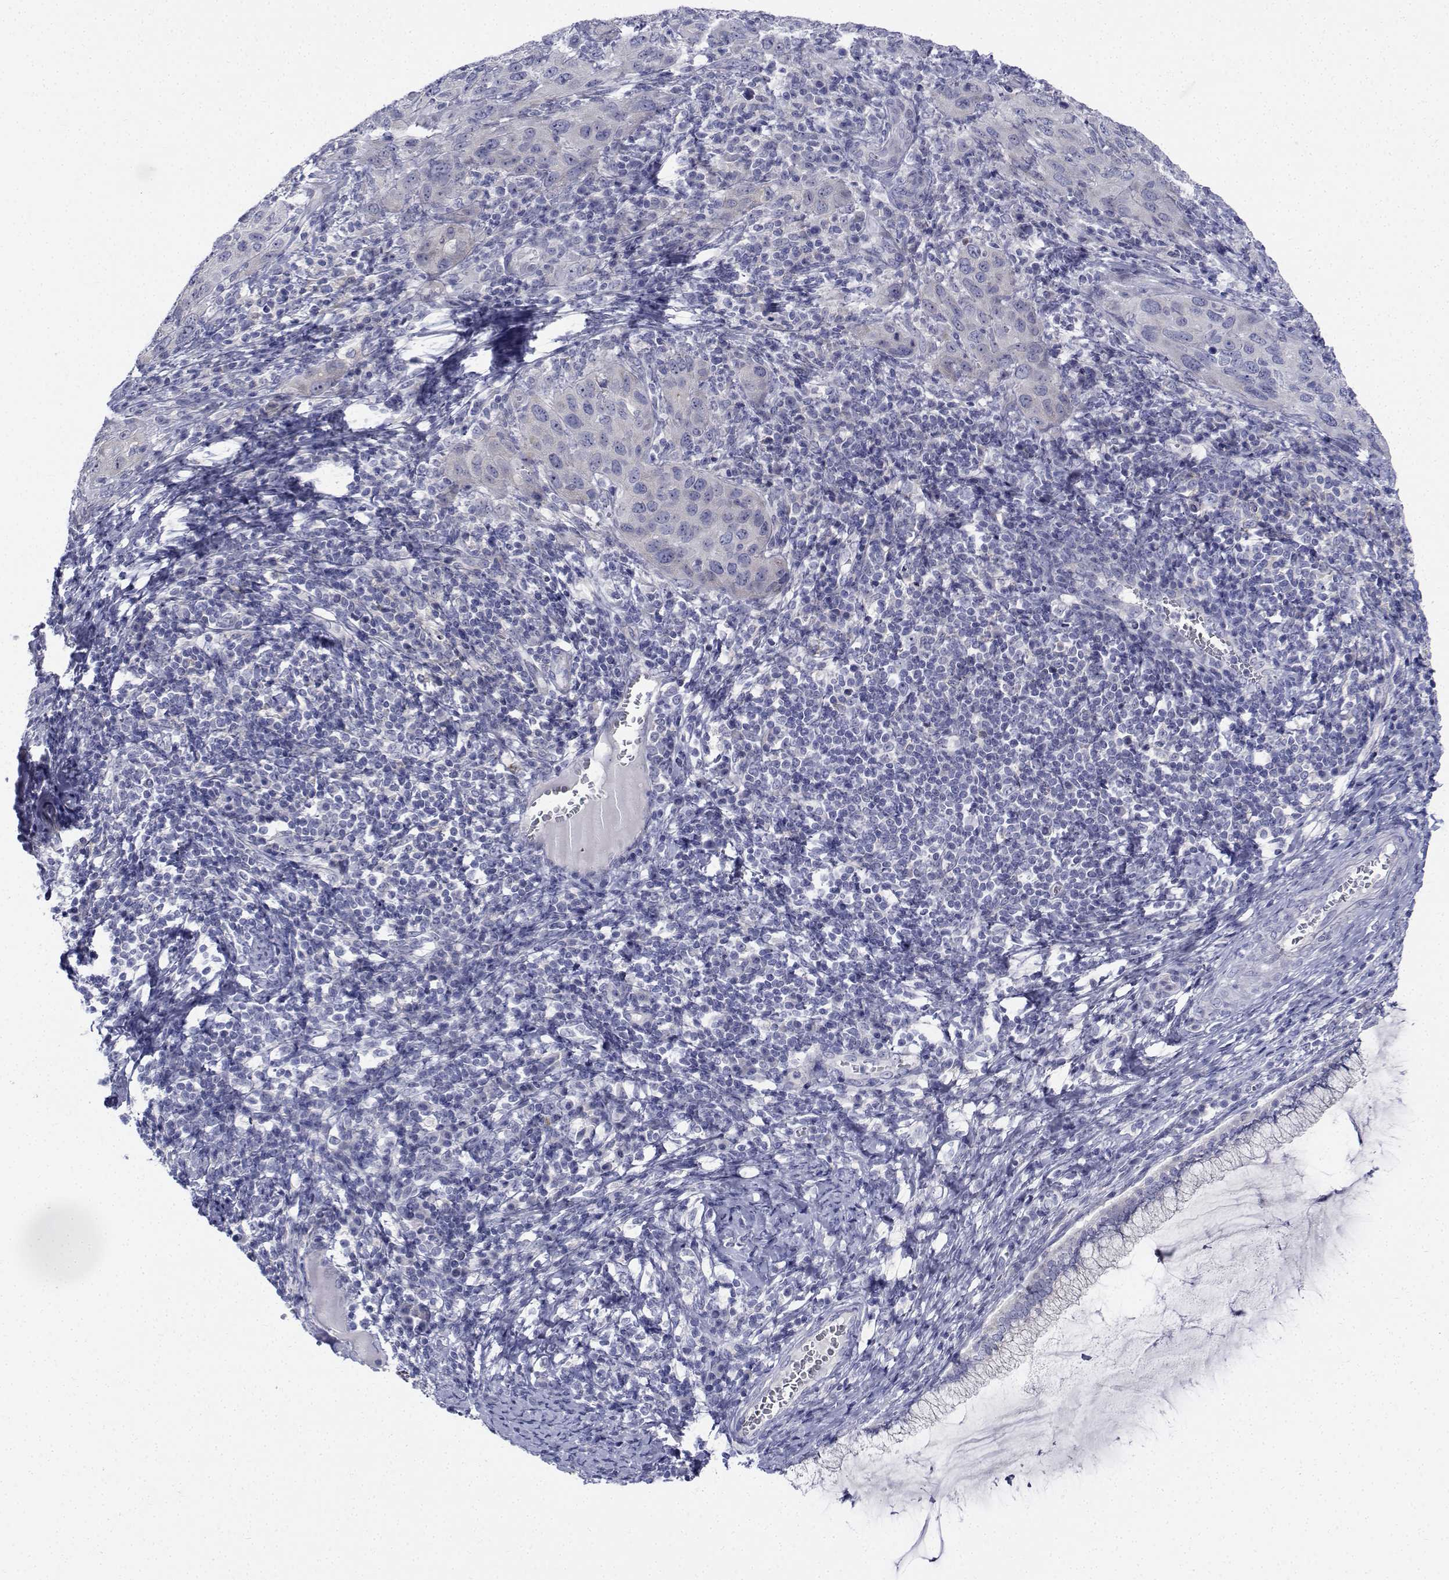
{"staining": {"intensity": "negative", "quantity": "none", "location": "none"}, "tissue": "cervical cancer", "cell_type": "Tumor cells", "image_type": "cancer", "snomed": [{"axis": "morphology", "description": "Normal tissue, NOS"}, {"axis": "morphology", "description": "Squamous cell carcinoma, NOS"}, {"axis": "topography", "description": "Cervix"}], "caption": "Cervical squamous cell carcinoma stained for a protein using immunohistochemistry exhibits no positivity tumor cells.", "gene": "CDHR3", "patient": {"sex": "female", "age": 51}}